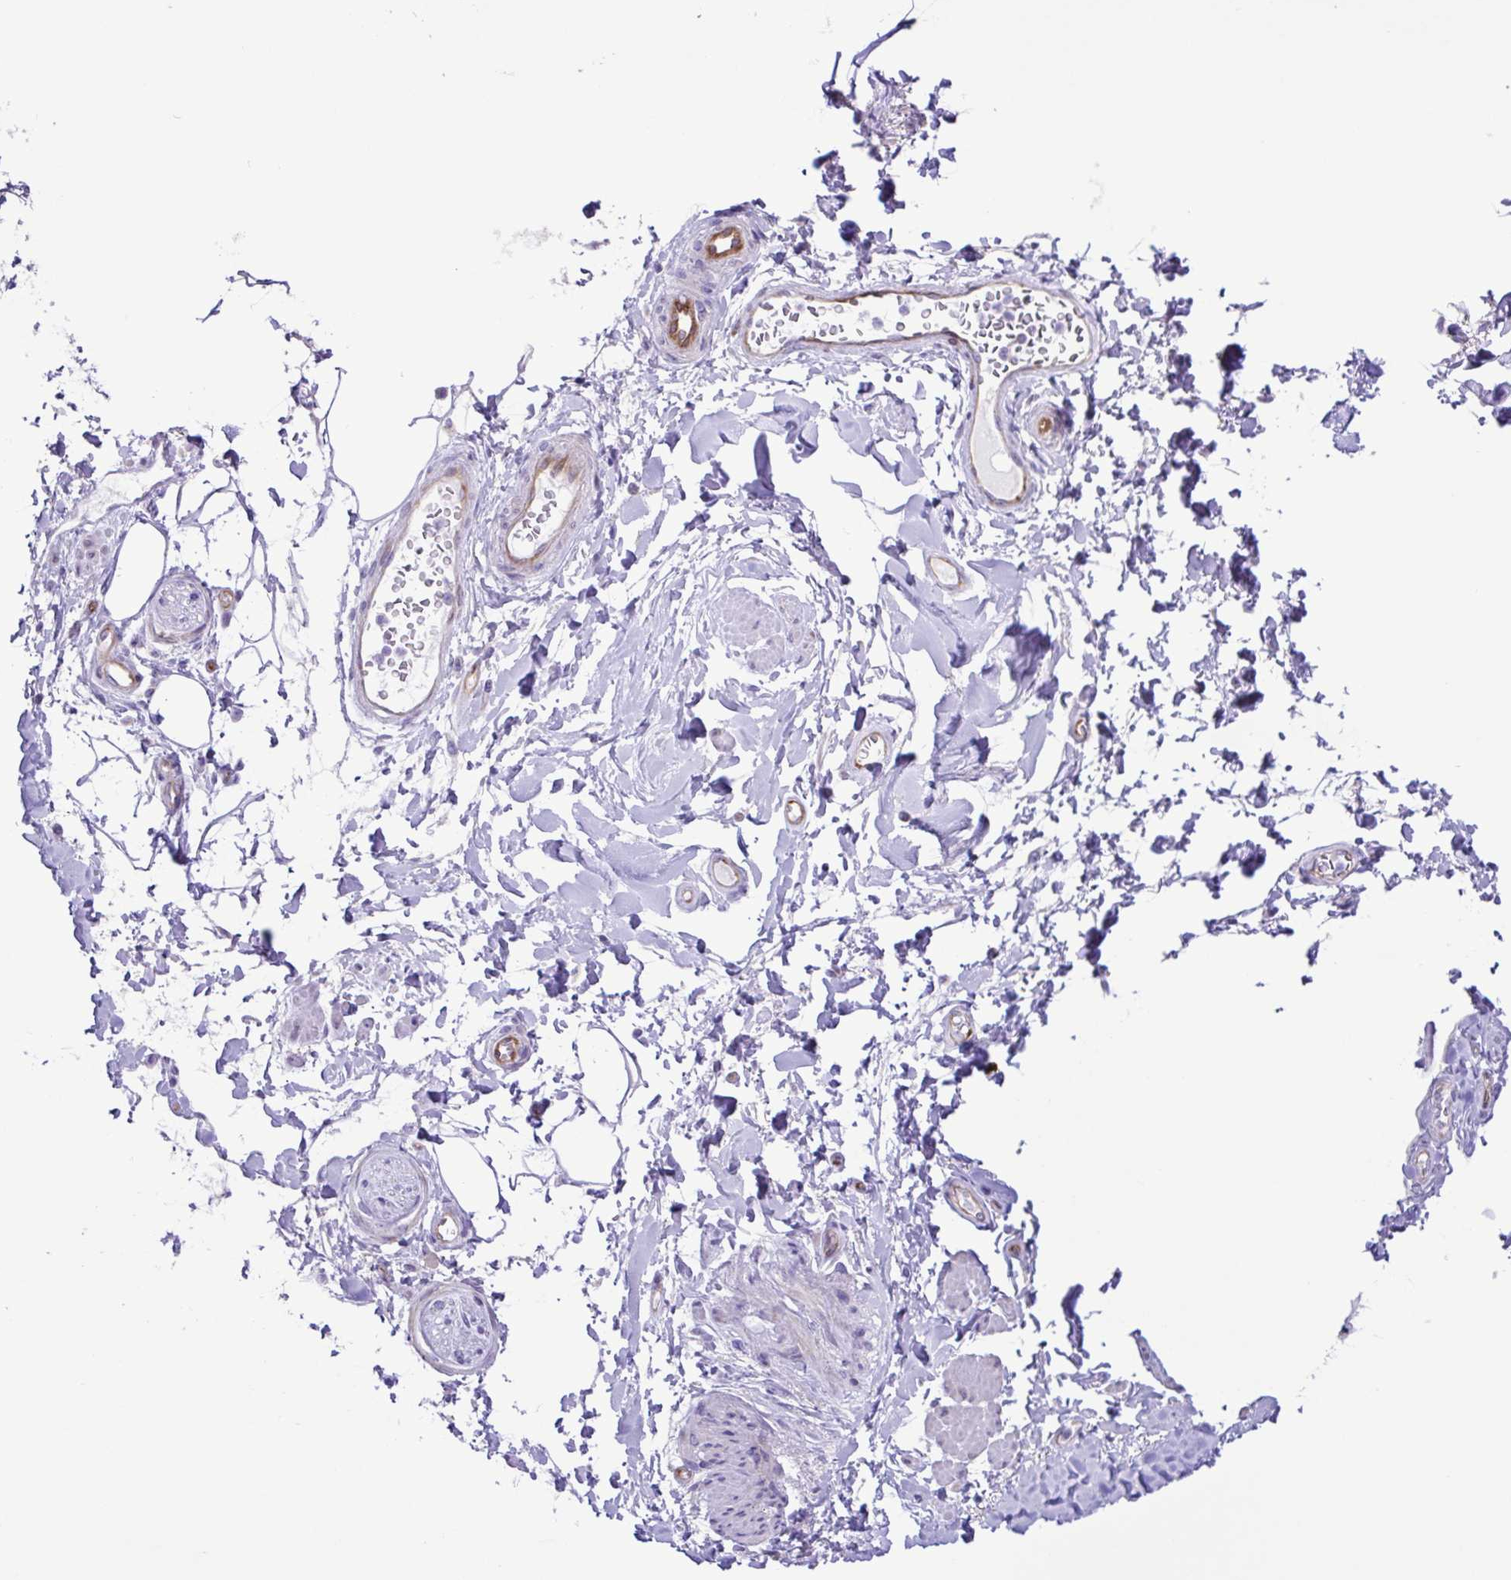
{"staining": {"intensity": "negative", "quantity": "none", "location": "none"}, "tissue": "adipose tissue", "cell_type": "Adipocytes", "image_type": "normal", "snomed": [{"axis": "morphology", "description": "Normal tissue, NOS"}, {"axis": "topography", "description": "Urinary bladder"}, {"axis": "topography", "description": "Peripheral nerve tissue"}], "caption": "Immunohistochemistry histopathology image of normal human adipose tissue stained for a protein (brown), which demonstrates no positivity in adipocytes.", "gene": "FLT1", "patient": {"sex": "female", "age": 60}}